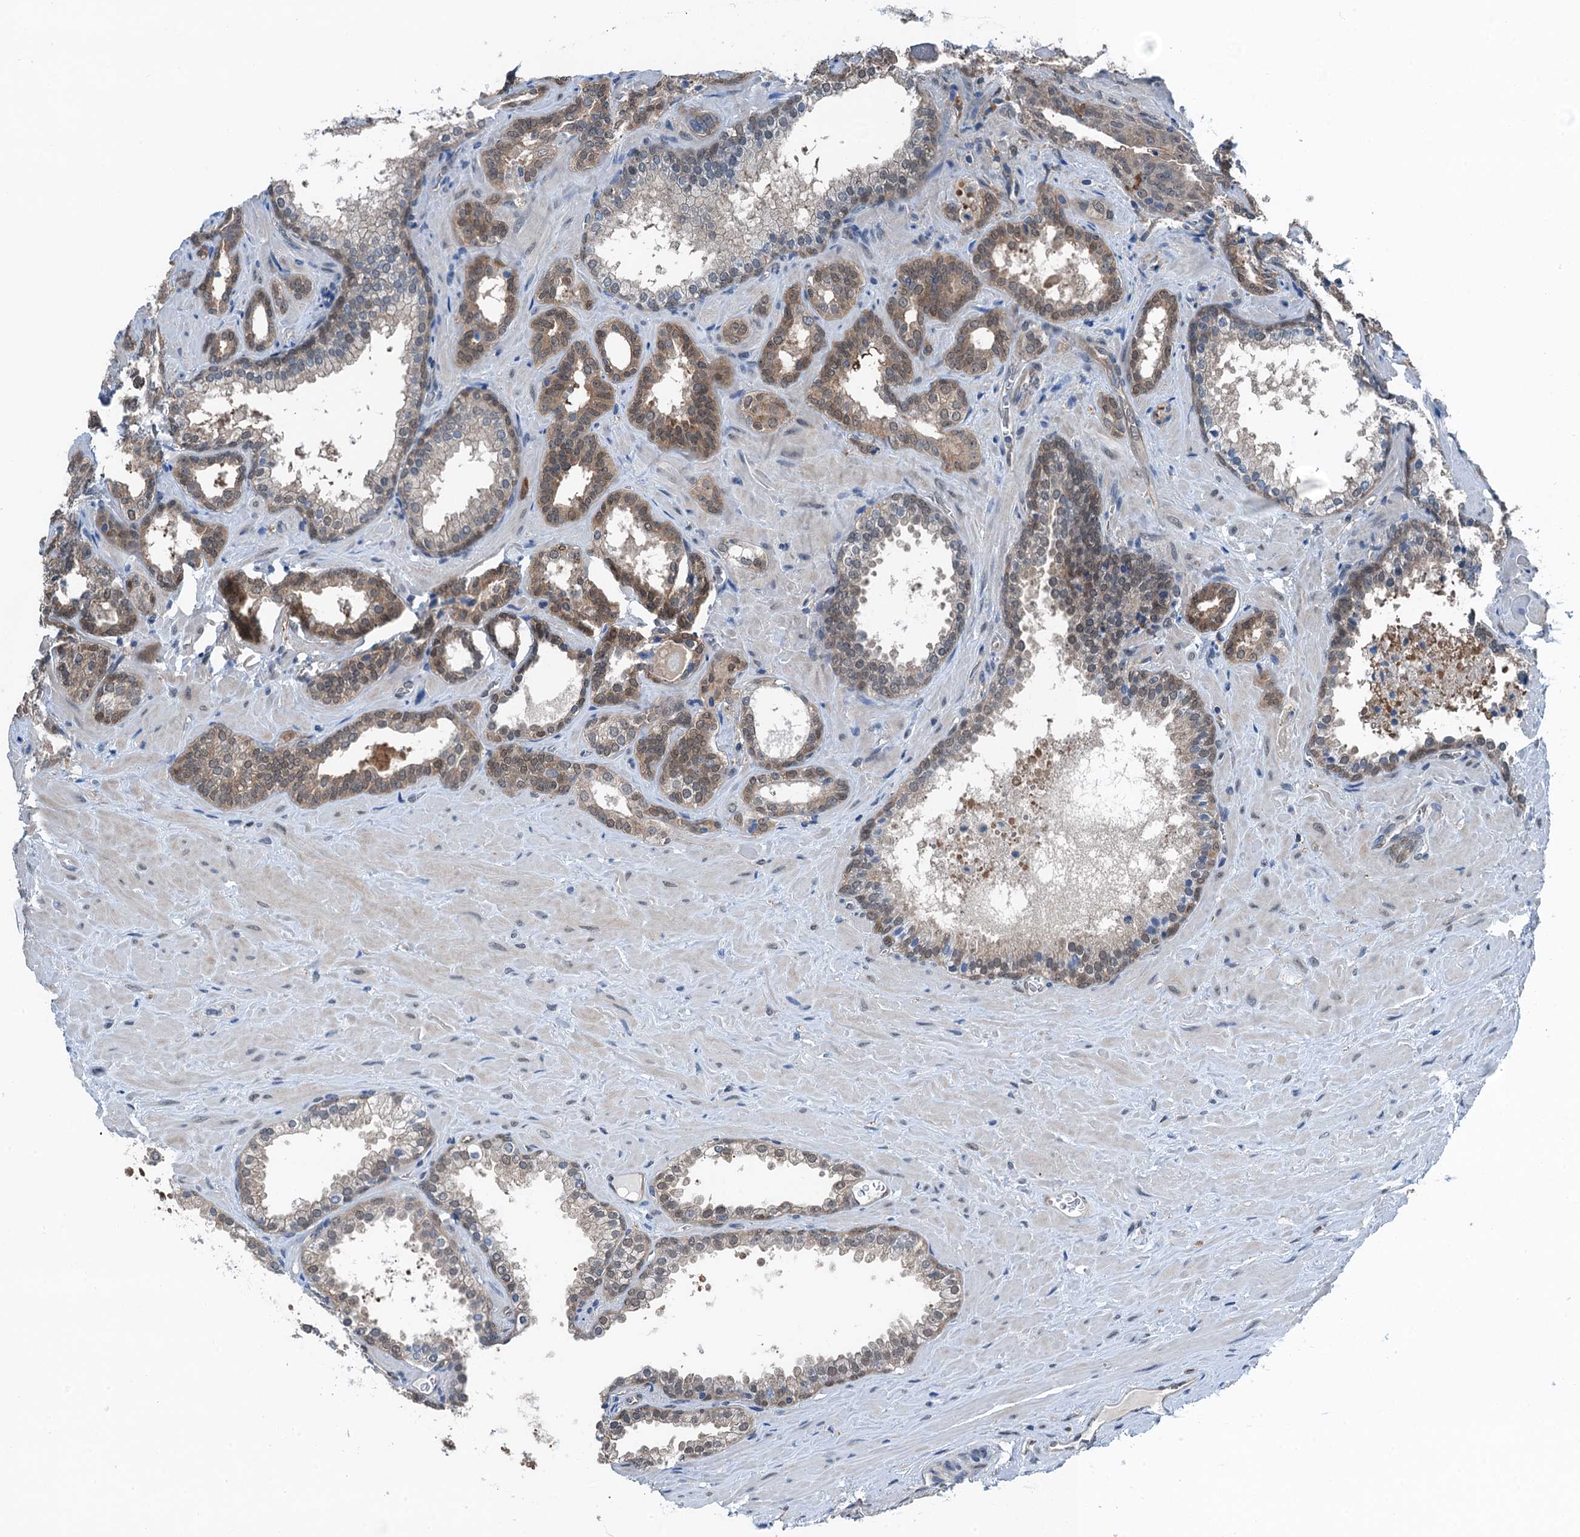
{"staining": {"intensity": "weak", "quantity": "<25%", "location": "cytoplasmic/membranous"}, "tissue": "prostate cancer", "cell_type": "Tumor cells", "image_type": "cancer", "snomed": [{"axis": "morphology", "description": "Adenocarcinoma, High grade"}, {"axis": "topography", "description": "Prostate"}], "caption": "An immunohistochemistry (IHC) image of prostate cancer (adenocarcinoma (high-grade)) is shown. There is no staining in tumor cells of prostate cancer (adenocarcinoma (high-grade)).", "gene": "RNH1", "patient": {"sex": "male", "age": 64}}